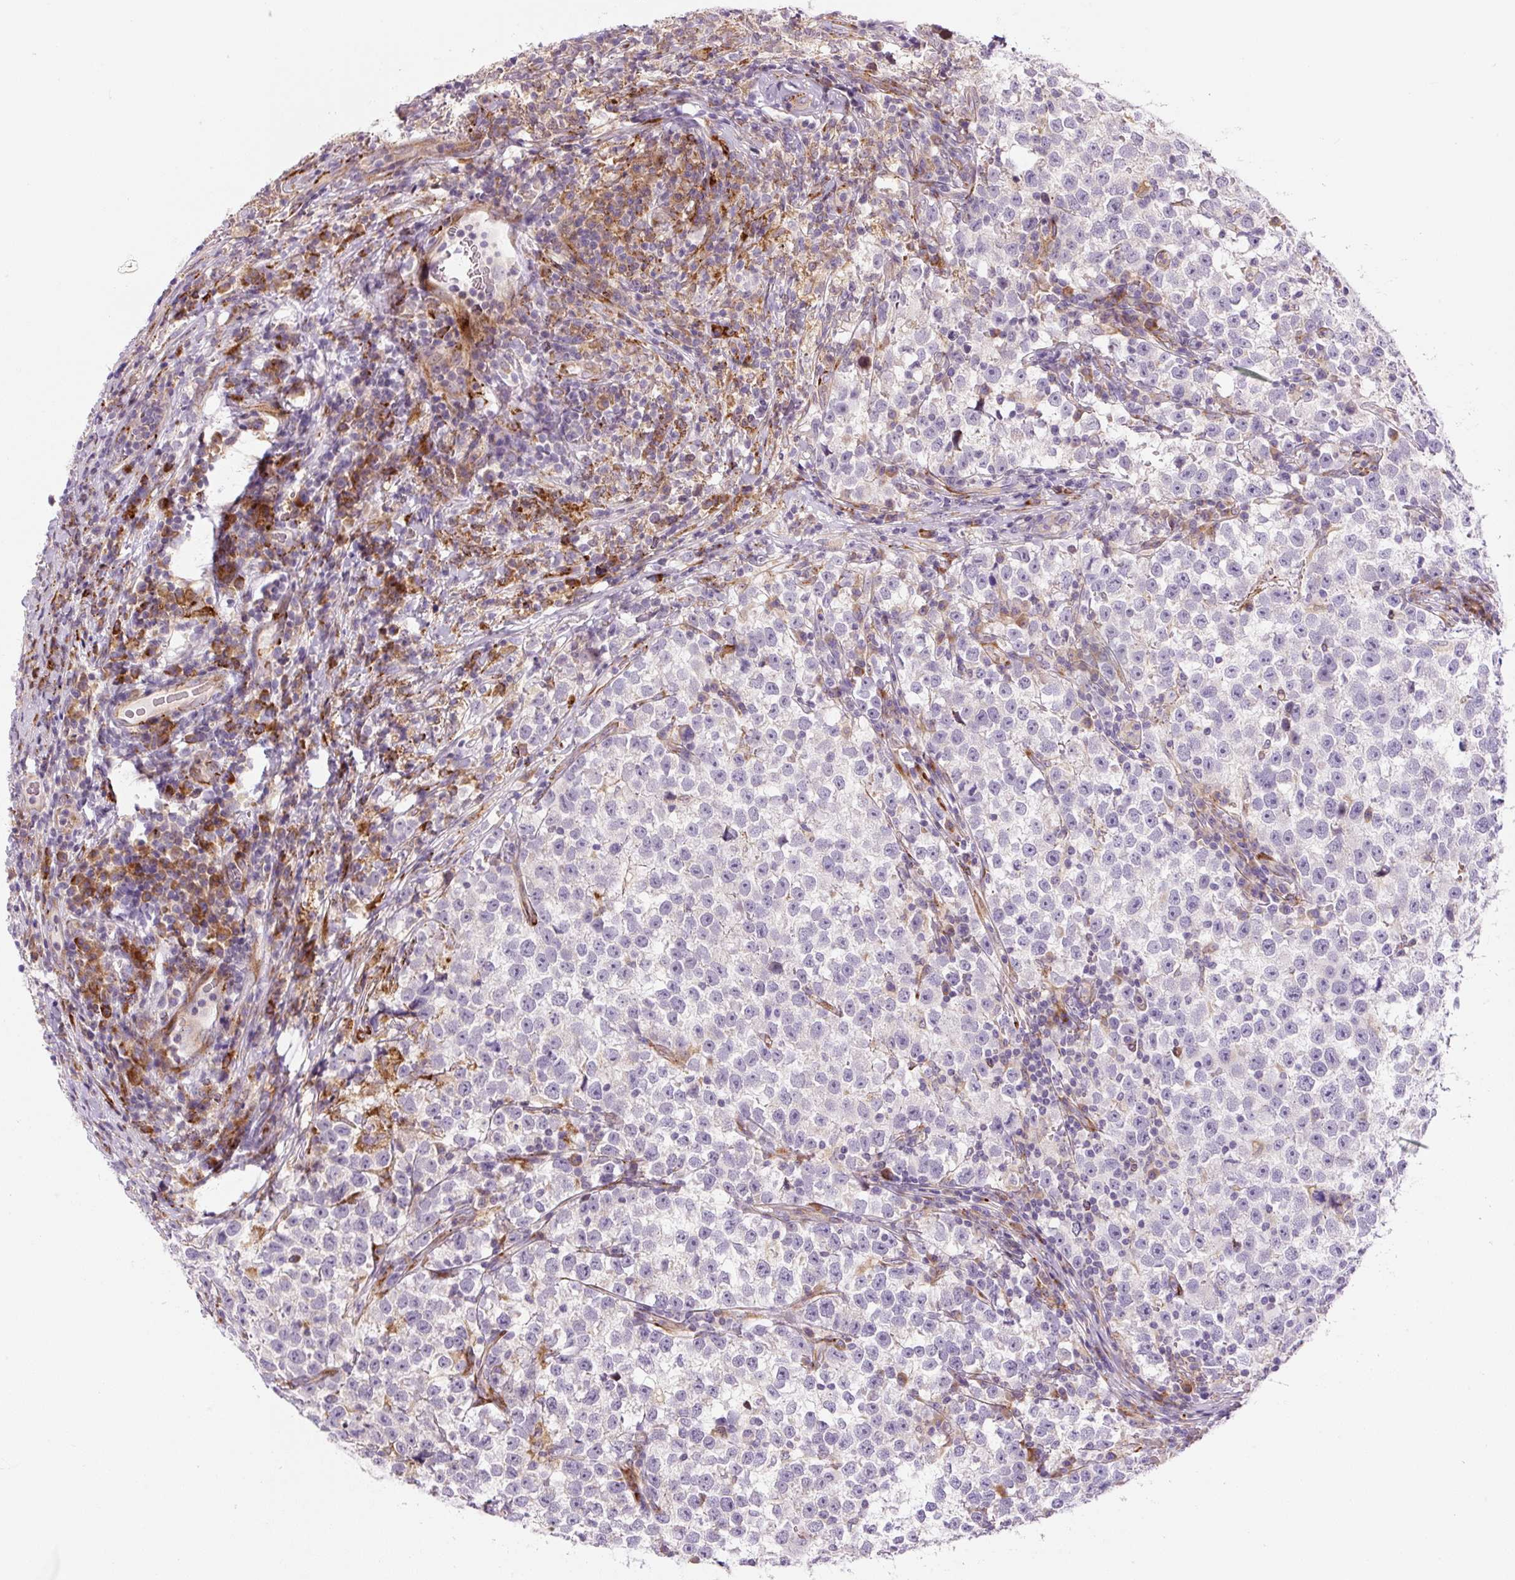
{"staining": {"intensity": "negative", "quantity": "none", "location": "none"}, "tissue": "testis cancer", "cell_type": "Tumor cells", "image_type": "cancer", "snomed": [{"axis": "morphology", "description": "Normal tissue, NOS"}, {"axis": "morphology", "description": "Seminoma, NOS"}, {"axis": "topography", "description": "Testis"}], "caption": "Image shows no protein expression in tumor cells of testis seminoma tissue.", "gene": "DISP3", "patient": {"sex": "male", "age": 43}}